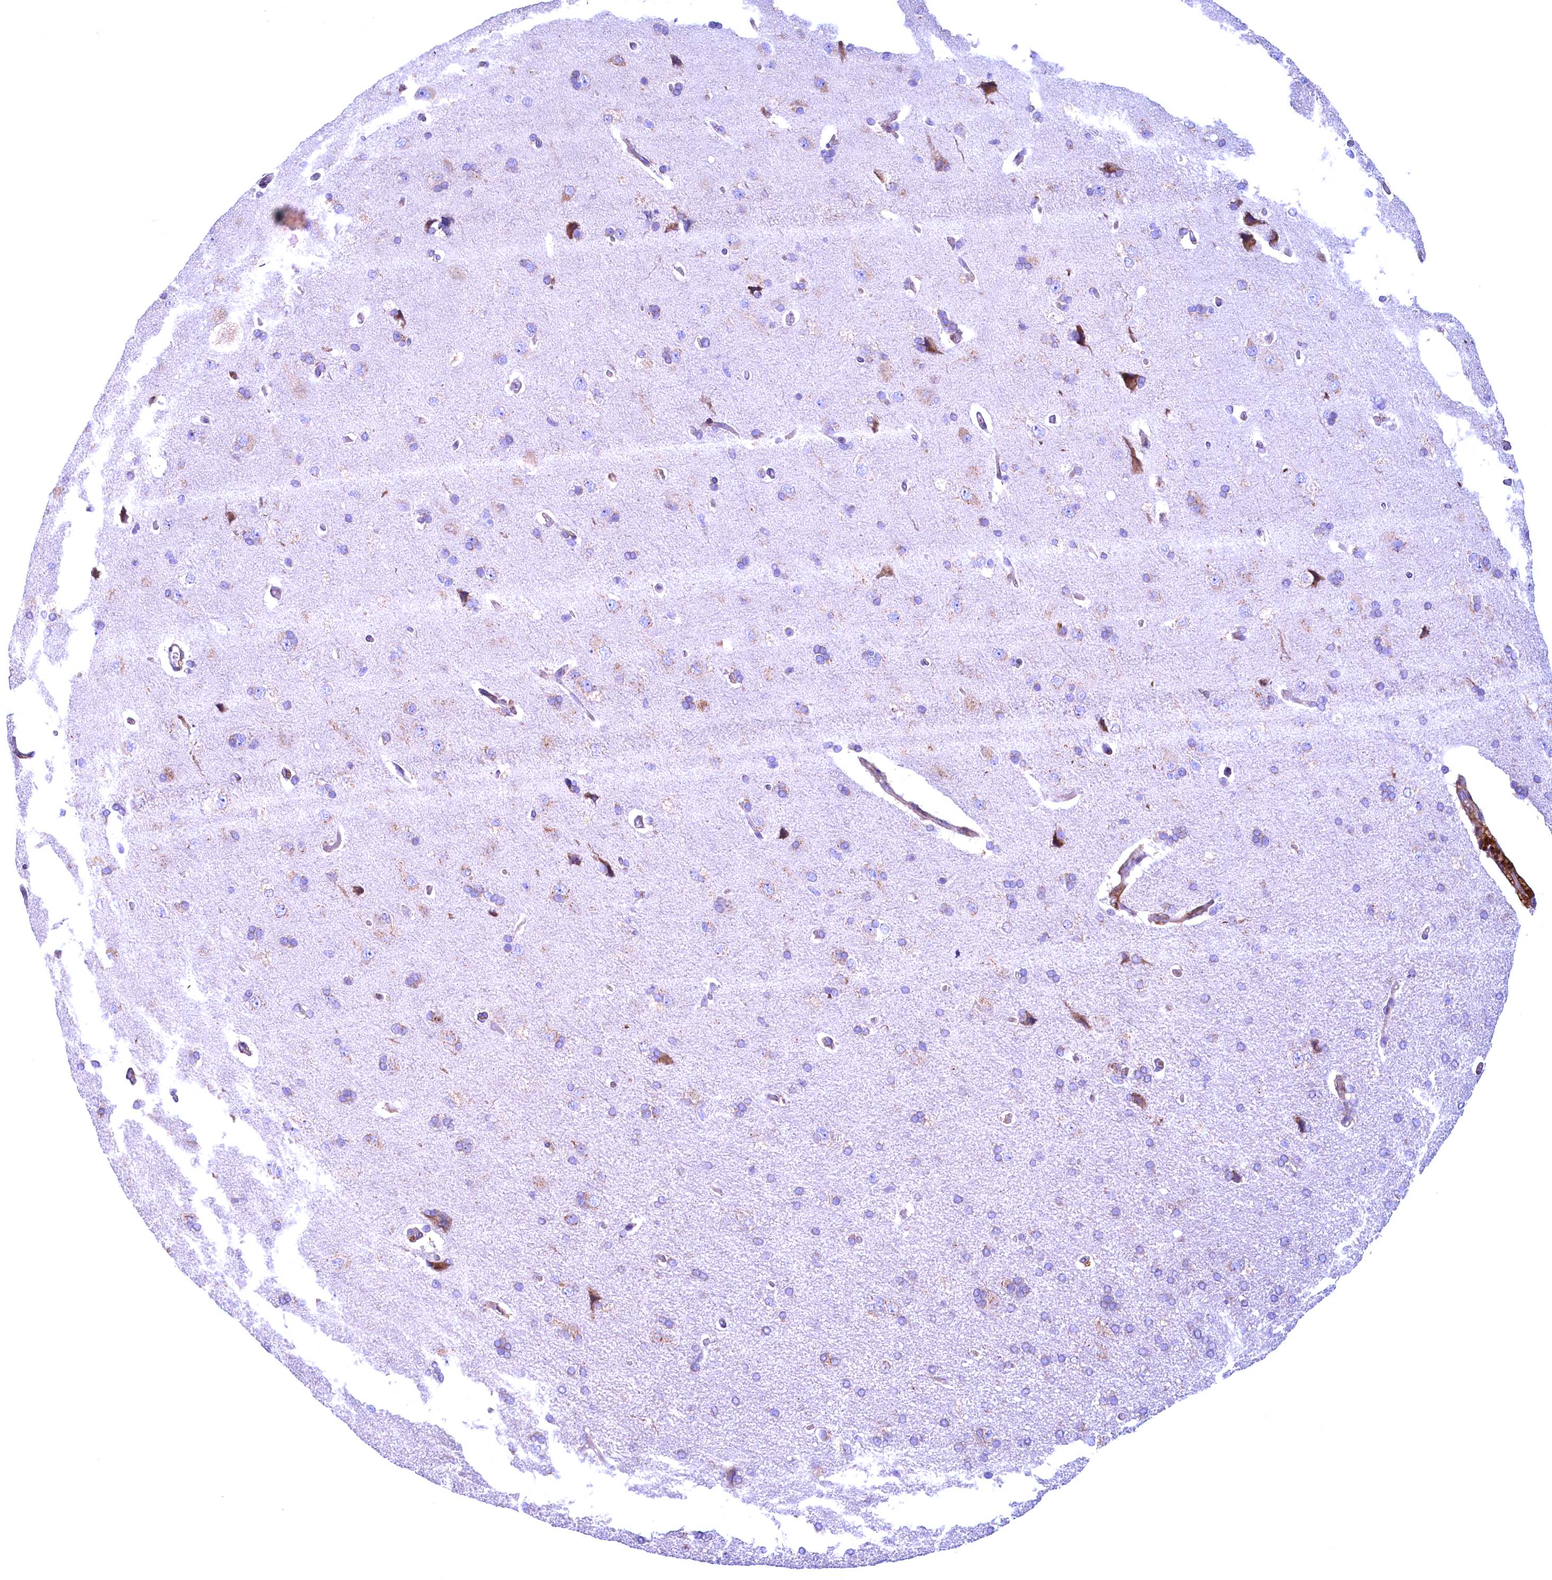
{"staining": {"intensity": "moderate", "quantity": "25%-75%", "location": "cytoplasmic/membranous"}, "tissue": "cerebral cortex", "cell_type": "Endothelial cells", "image_type": "normal", "snomed": [{"axis": "morphology", "description": "Normal tissue, NOS"}, {"axis": "topography", "description": "Cerebral cortex"}], "caption": "Immunohistochemical staining of benign cerebral cortex exhibits 25%-75% levels of moderate cytoplasmic/membranous protein expression in approximately 25%-75% of endothelial cells. The protein of interest is shown in brown color, while the nuclei are stained blue.", "gene": "BLVRB", "patient": {"sex": "male", "age": 62}}